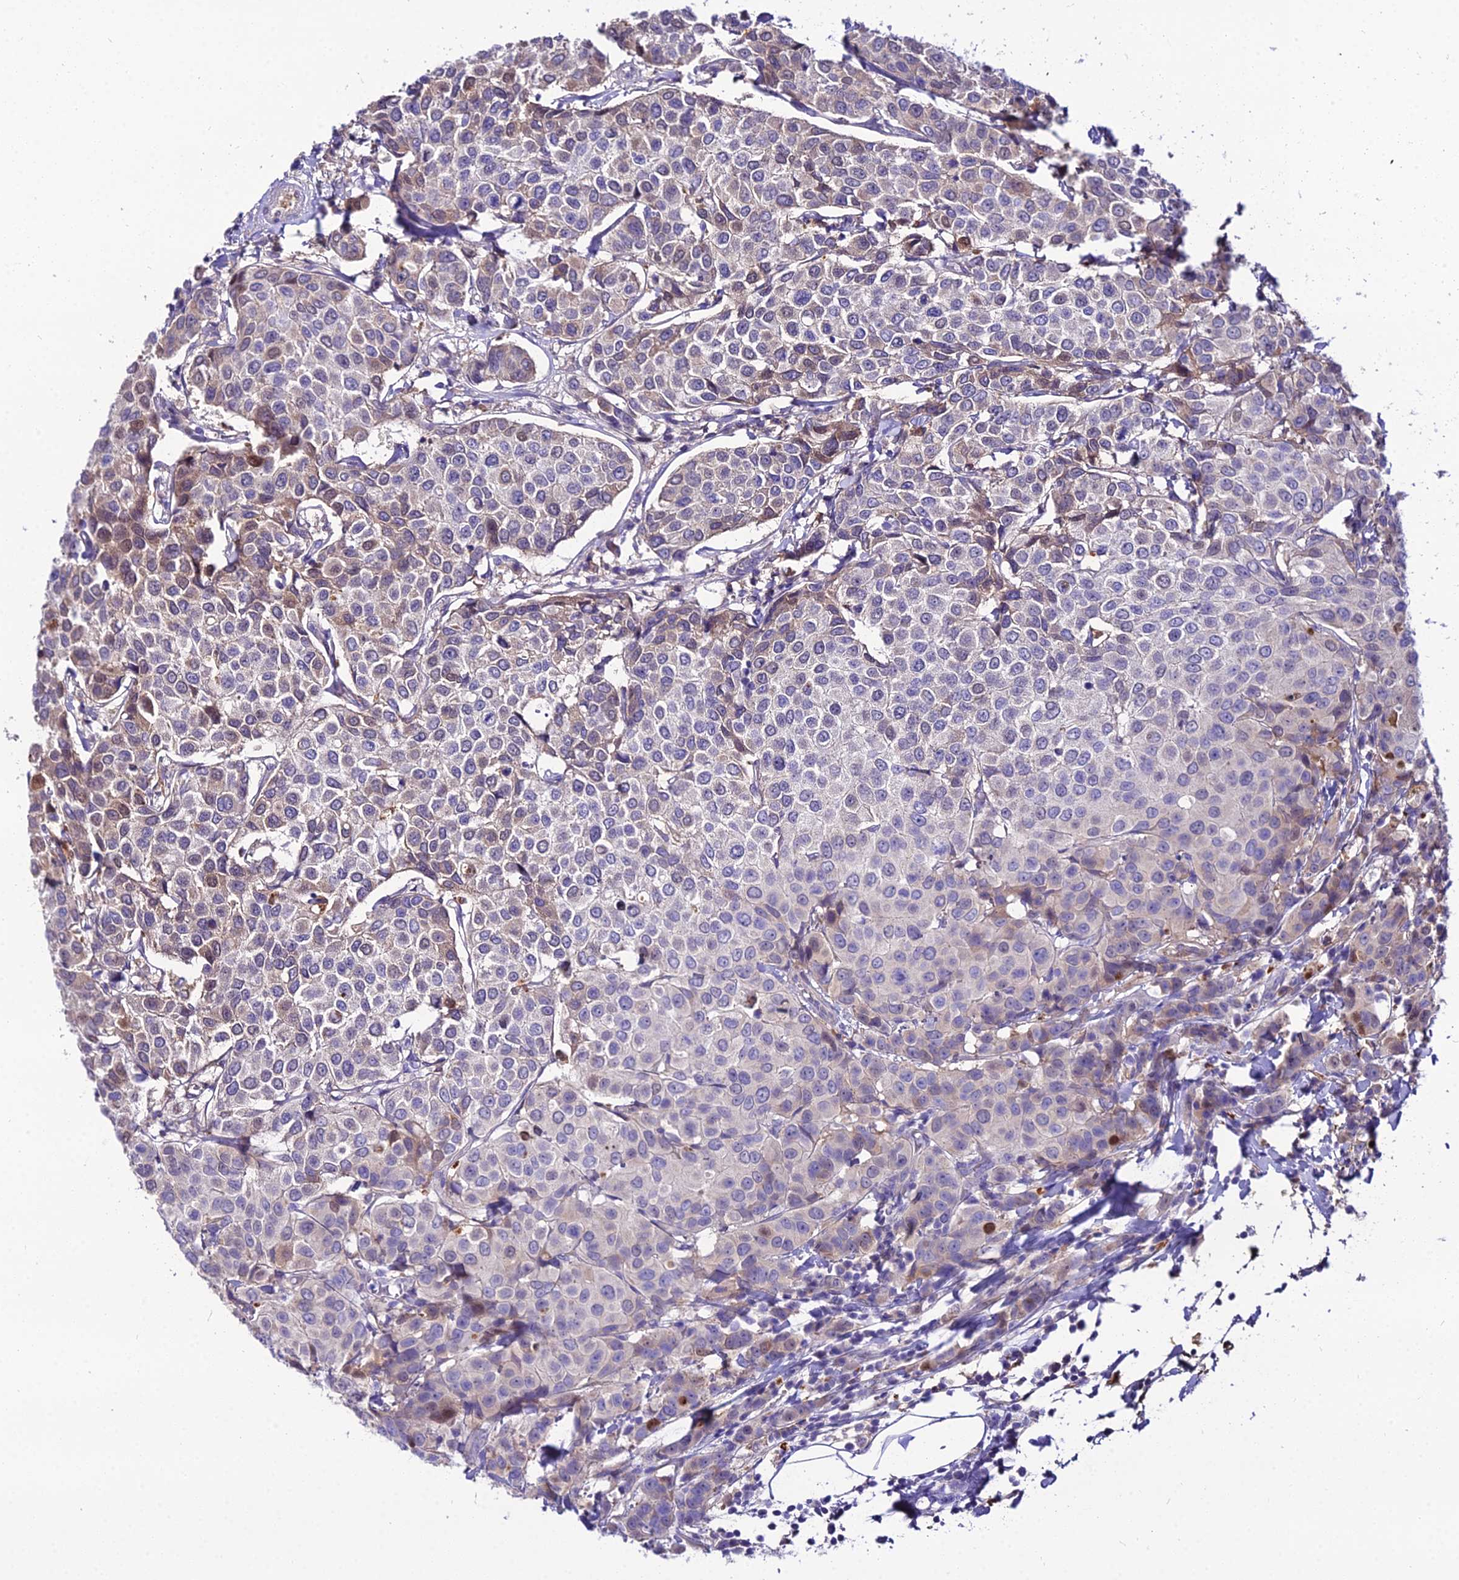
{"staining": {"intensity": "moderate", "quantity": "<25%", "location": "cytoplasmic/membranous"}, "tissue": "breast cancer", "cell_type": "Tumor cells", "image_type": "cancer", "snomed": [{"axis": "morphology", "description": "Duct carcinoma"}, {"axis": "topography", "description": "Breast"}], "caption": "Breast invasive ductal carcinoma was stained to show a protein in brown. There is low levels of moderate cytoplasmic/membranous positivity in approximately <25% of tumor cells.", "gene": "MB21D2", "patient": {"sex": "female", "age": 55}}